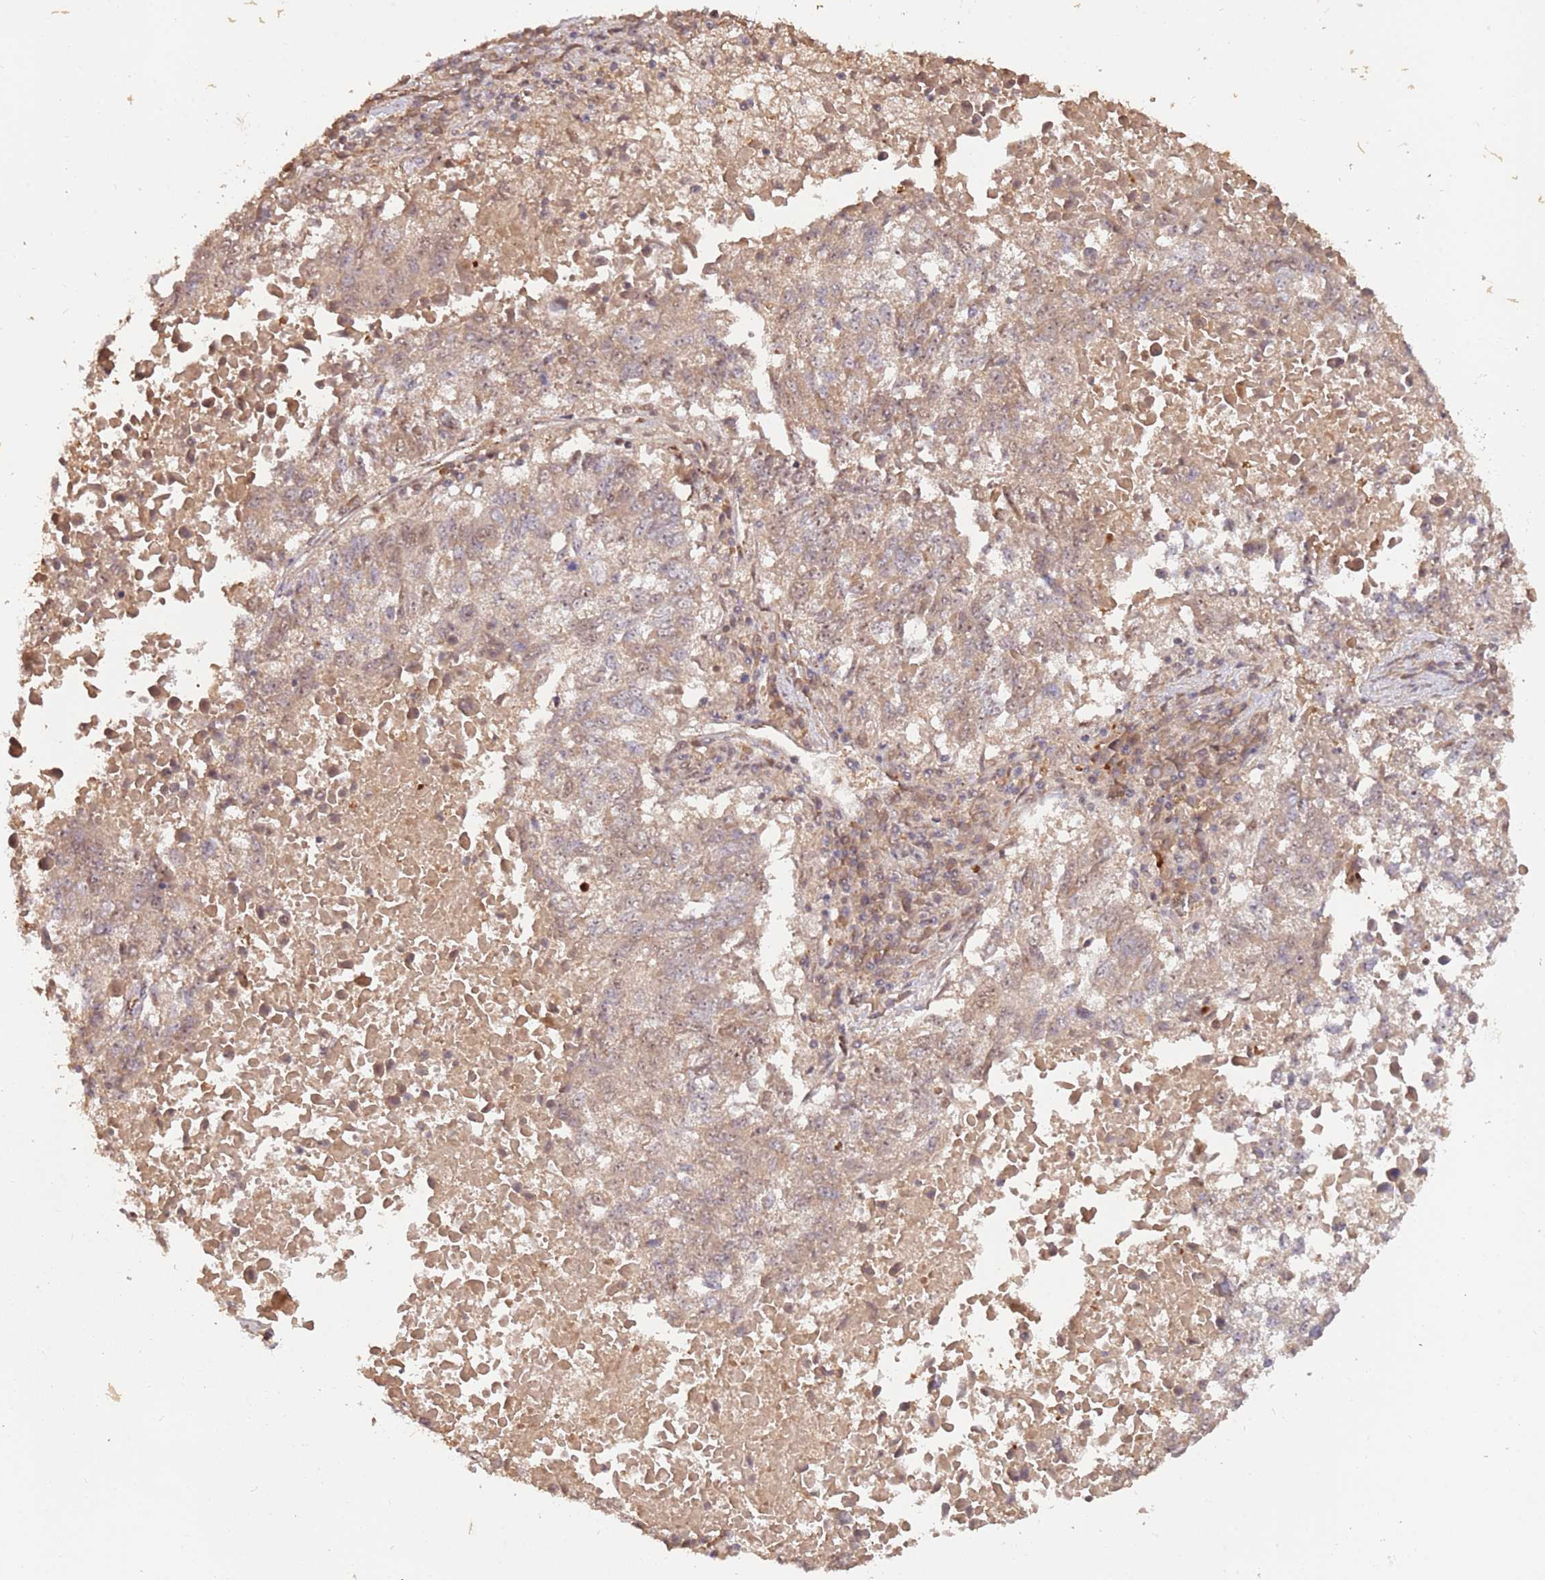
{"staining": {"intensity": "weak", "quantity": "25%-75%", "location": "cytoplasmic/membranous,nuclear"}, "tissue": "lung cancer", "cell_type": "Tumor cells", "image_type": "cancer", "snomed": [{"axis": "morphology", "description": "Squamous cell carcinoma, NOS"}, {"axis": "topography", "description": "Lung"}], "caption": "The immunohistochemical stain highlights weak cytoplasmic/membranous and nuclear expression in tumor cells of lung cancer (squamous cell carcinoma) tissue.", "gene": "RFXANK", "patient": {"sex": "male", "age": 73}}